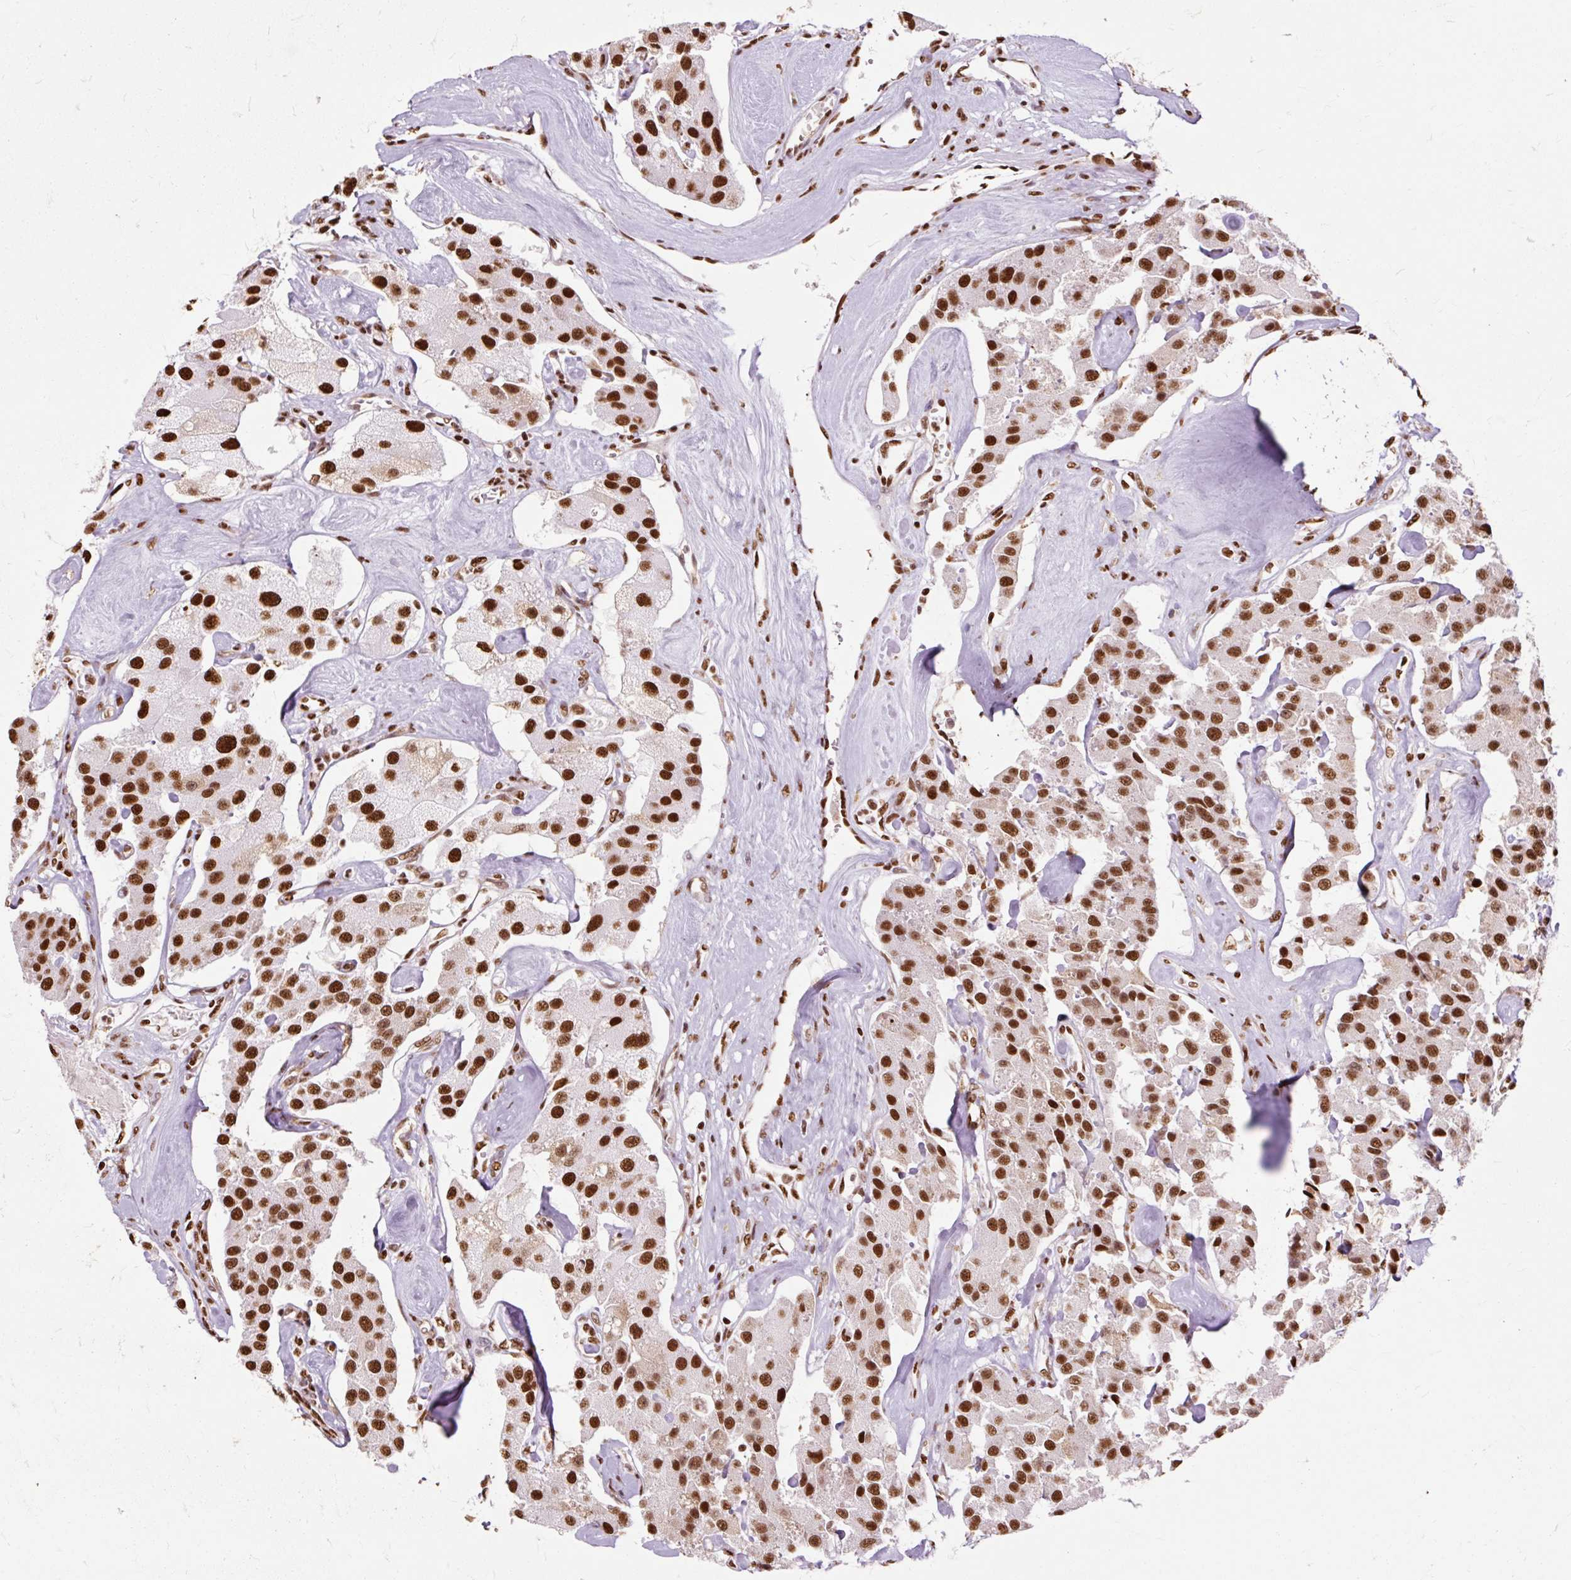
{"staining": {"intensity": "strong", "quantity": ">75%", "location": "nuclear"}, "tissue": "carcinoid", "cell_type": "Tumor cells", "image_type": "cancer", "snomed": [{"axis": "morphology", "description": "Carcinoid, malignant, NOS"}, {"axis": "topography", "description": "Pancreas"}], "caption": "Immunohistochemistry micrograph of neoplastic tissue: carcinoid (malignant) stained using immunohistochemistry (IHC) displays high levels of strong protein expression localized specifically in the nuclear of tumor cells, appearing as a nuclear brown color.", "gene": "XRCC6", "patient": {"sex": "male", "age": 41}}